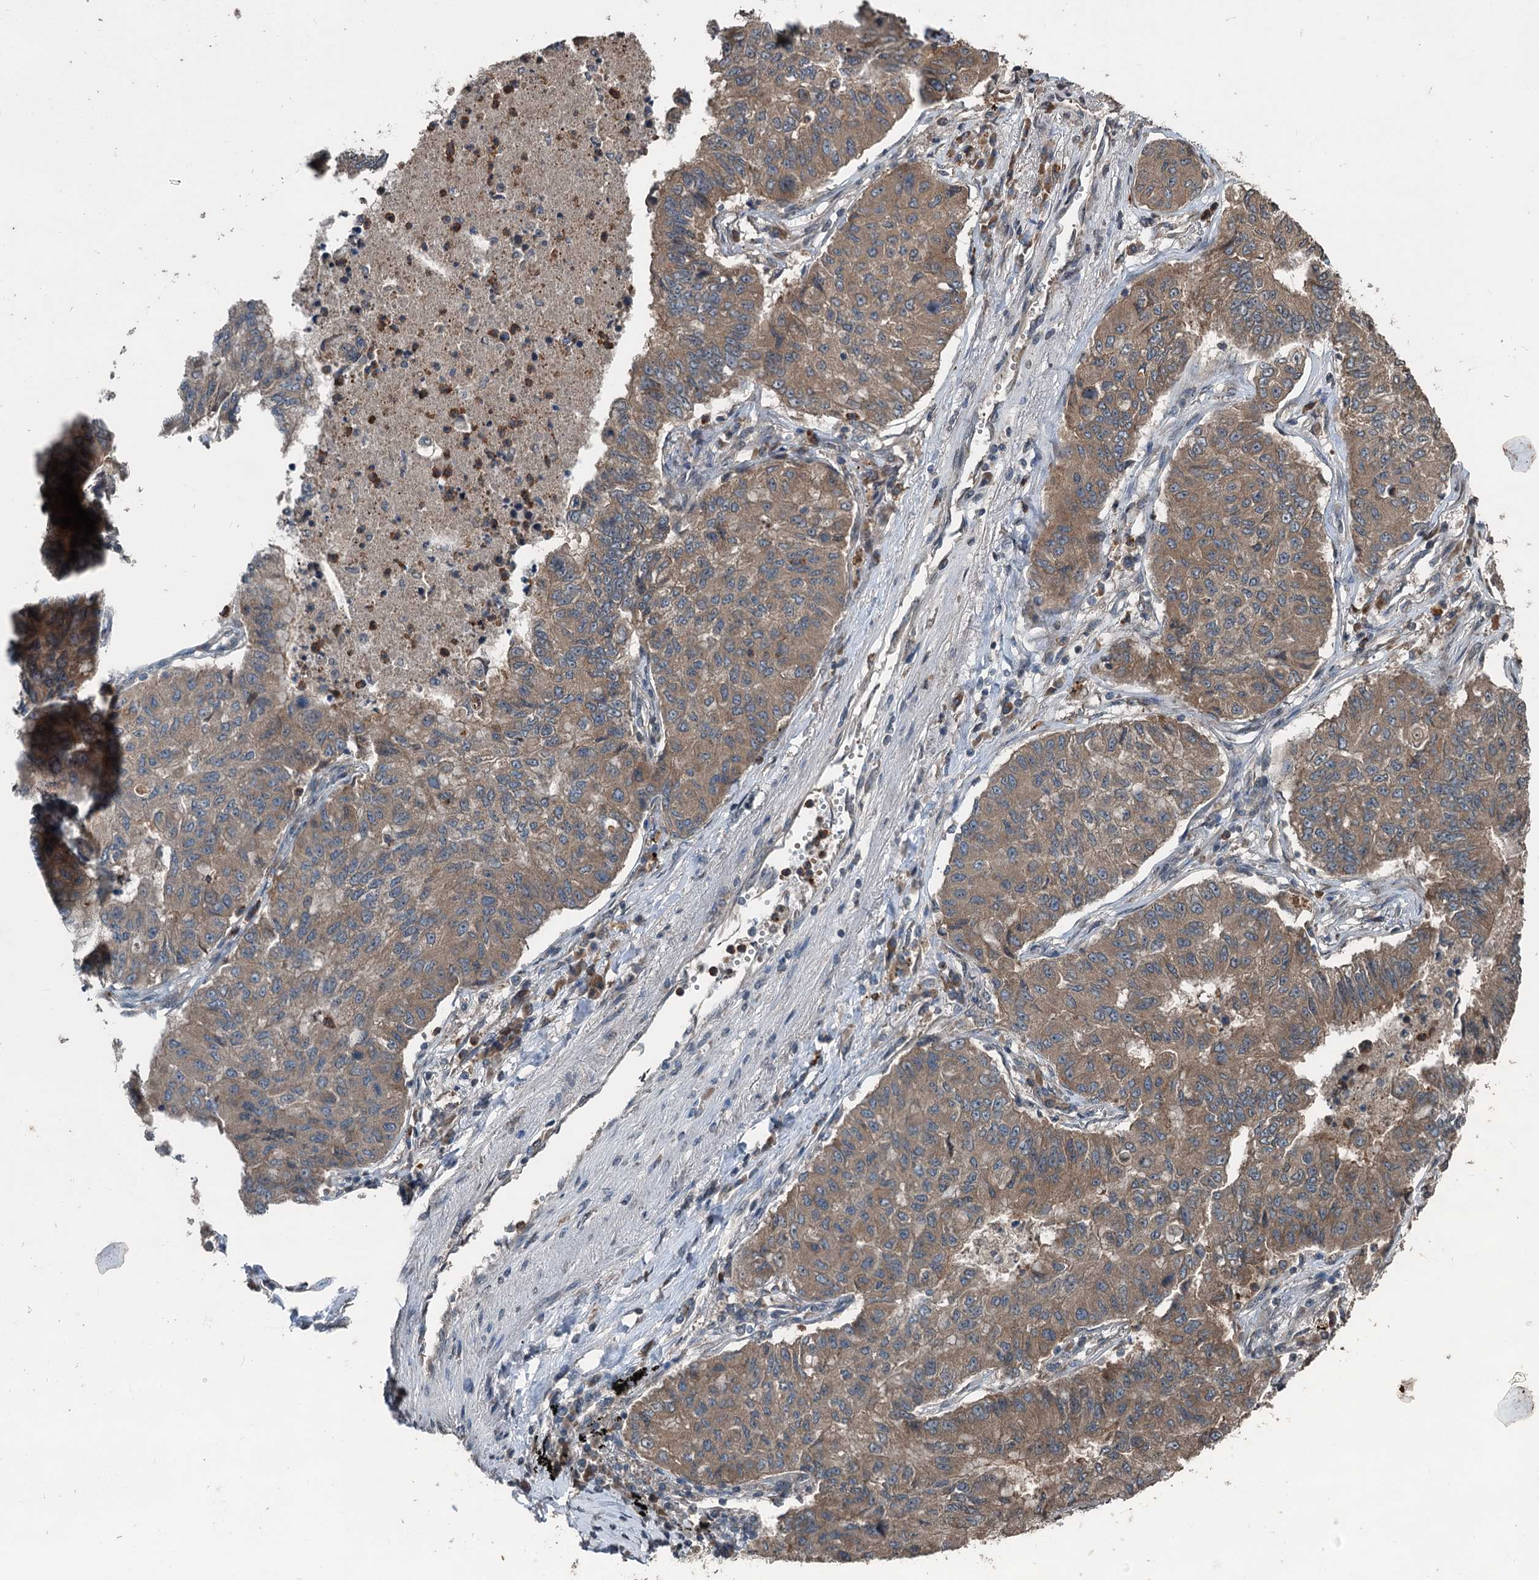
{"staining": {"intensity": "moderate", "quantity": ">75%", "location": "cytoplasmic/membranous"}, "tissue": "lung cancer", "cell_type": "Tumor cells", "image_type": "cancer", "snomed": [{"axis": "morphology", "description": "Squamous cell carcinoma, NOS"}, {"axis": "topography", "description": "Lung"}], "caption": "An immunohistochemistry (IHC) micrograph of tumor tissue is shown. Protein staining in brown highlights moderate cytoplasmic/membranous positivity in lung squamous cell carcinoma within tumor cells.", "gene": "N4BP2L2", "patient": {"sex": "male", "age": 74}}